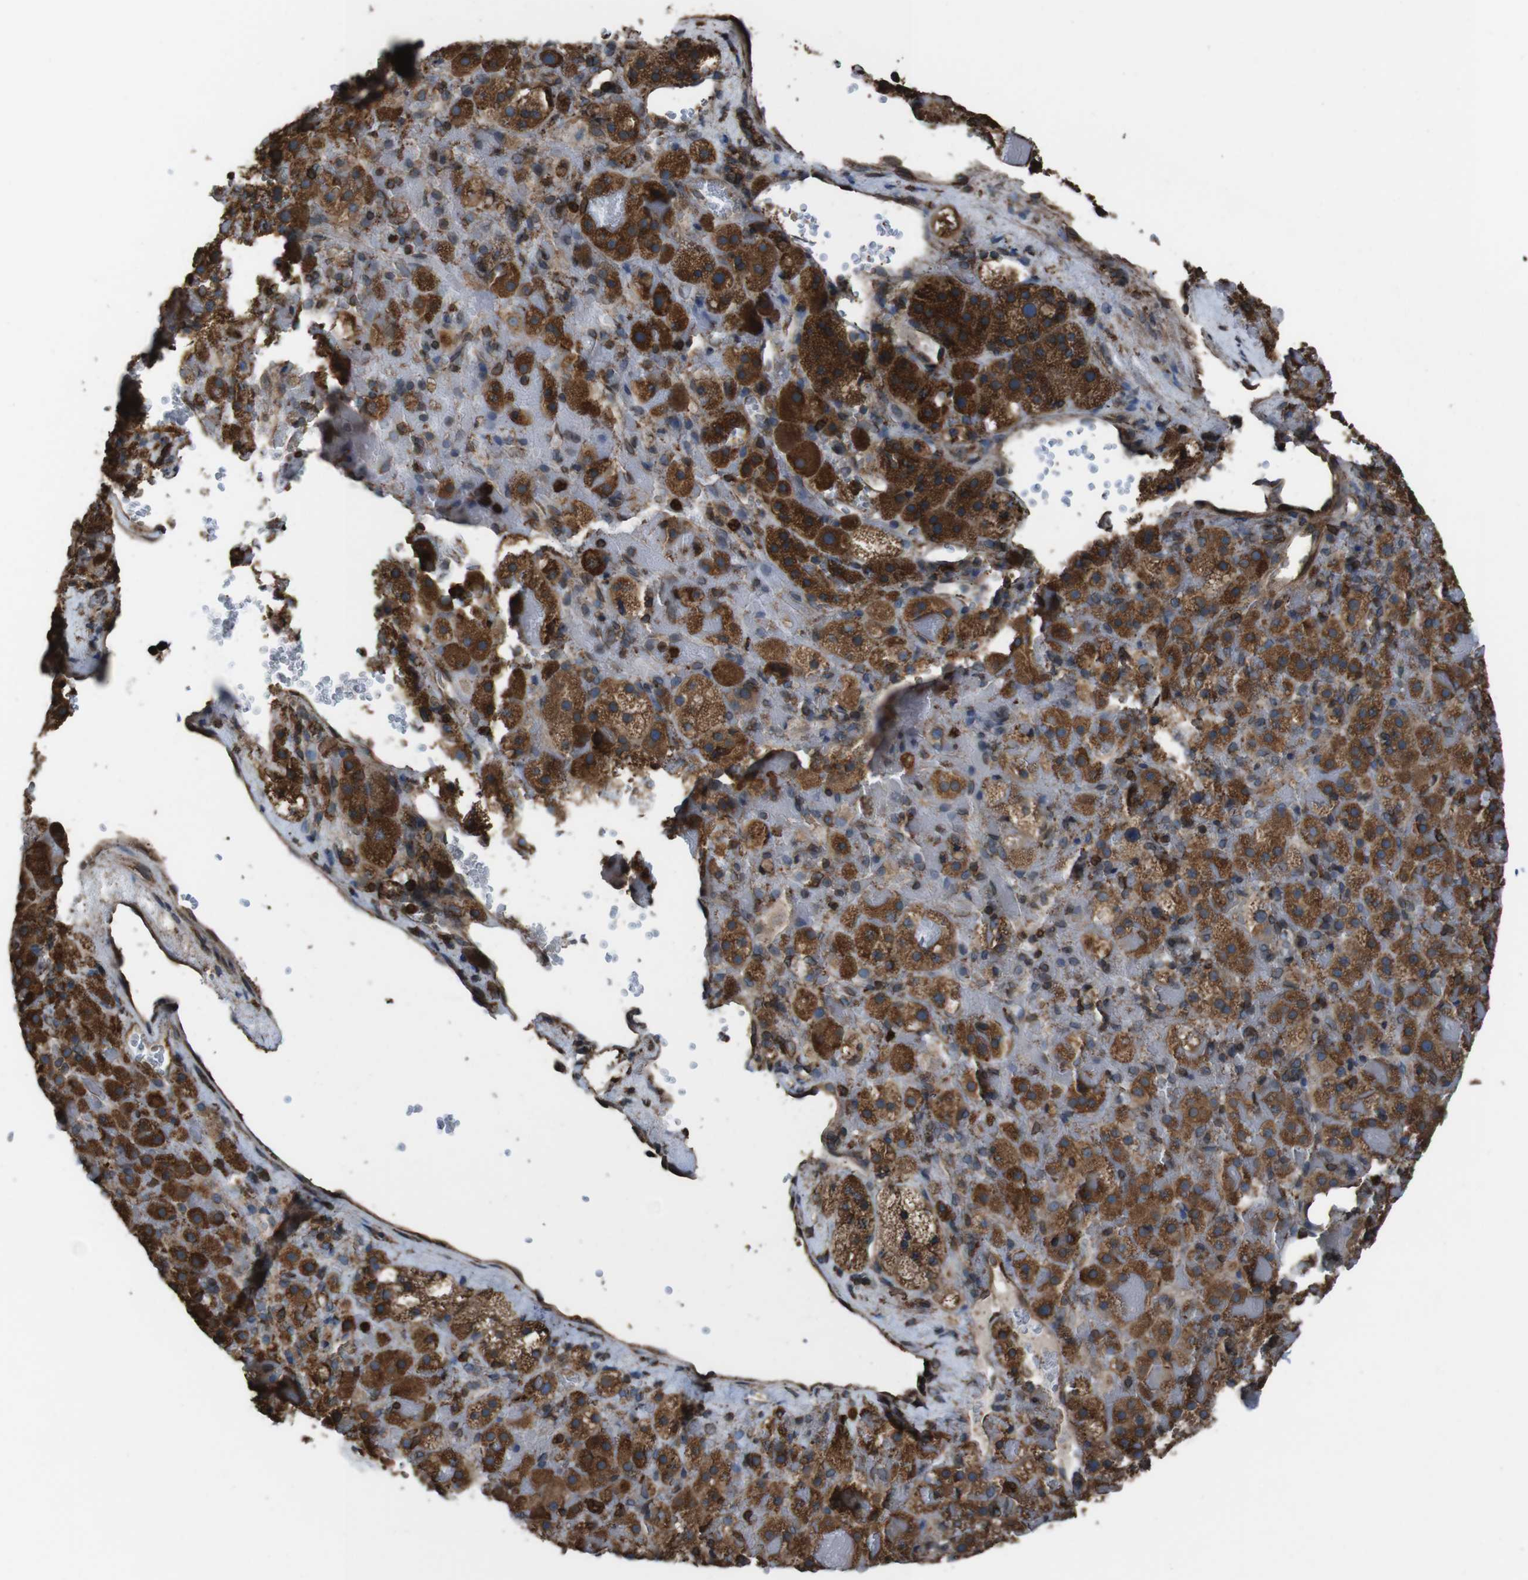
{"staining": {"intensity": "strong", "quantity": ">75%", "location": "cytoplasmic/membranous"}, "tissue": "adrenal gland", "cell_type": "Glandular cells", "image_type": "normal", "snomed": [{"axis": "morphology", "description": "Normal tissue, NOS"}, {"axis": "topography", "description": "Adrenal gland"}], "caption": "IHC image of normal adrenal gland: human adrenal gland stained using IHC exhibits high levels of strong protein expression localized specifically in the cytoplasmic/membranous of glandular cells, appearing as a cytoplasmic/membranous brown color.", "gene": "APMAP", "patient": {"sex": "female", "age": 59}}